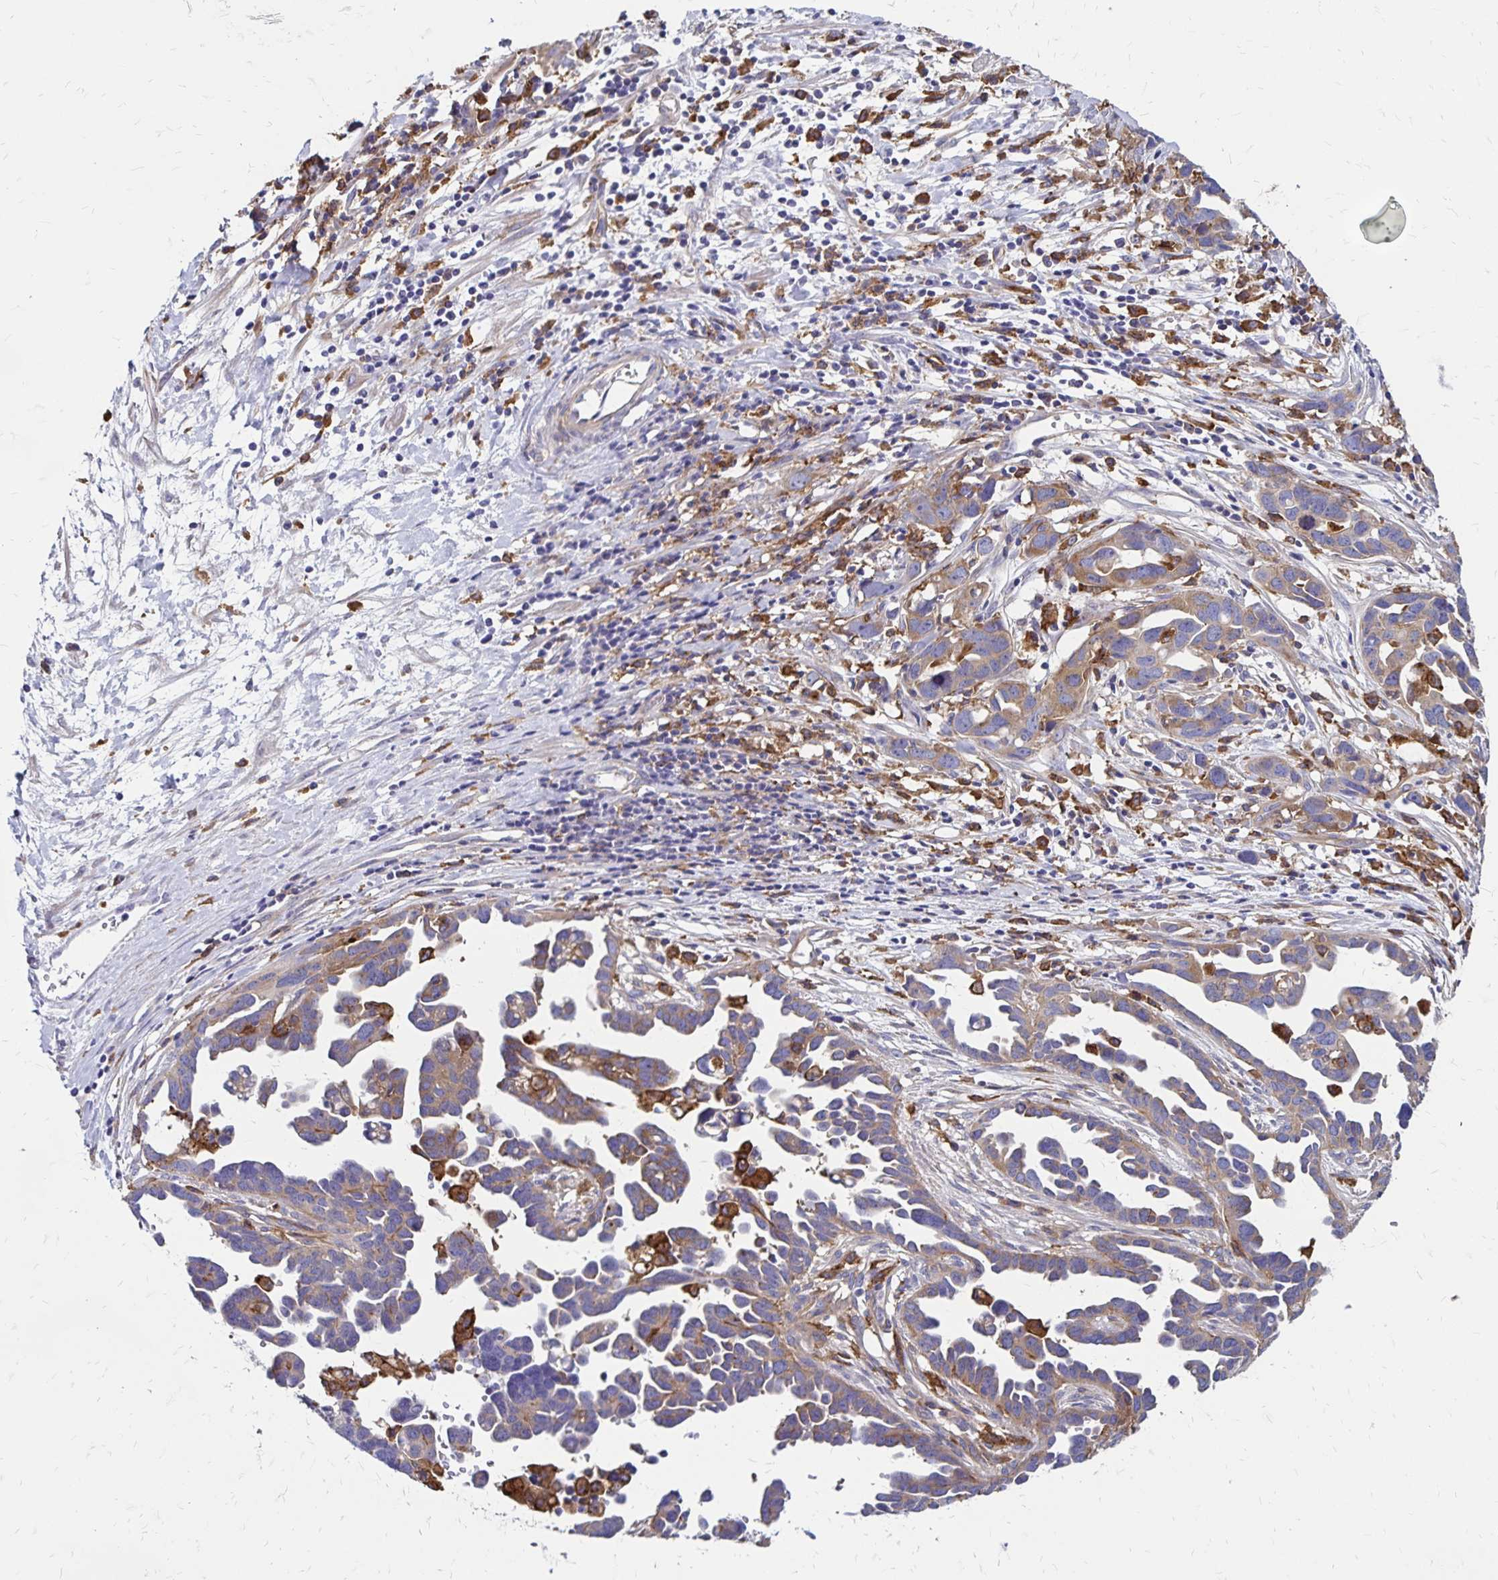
{"staining": {"intensity": "weak", "quantity": "<25%", "location": "cytoplasmic/membranous"}, "tissue": "ovarian cancer", "cell_type": "Tumor cells", "image_type": "cancer", "snomed": [{"axis": "morphology", "description": "Cystadenocarcinoma, serous, NOS"}, {"axis": "topography", "description": "Ovary"}], "caption": "Immunohistochemistry (IHC) histopathology image of neoplastic tissue: human ovarian cancer stained with DAB (3,3'-diaminobenzidine) reveals no significant protein staining in tumor cells.", "gene": "TNS3", "patient": {"sex": "female", "age": 54}}